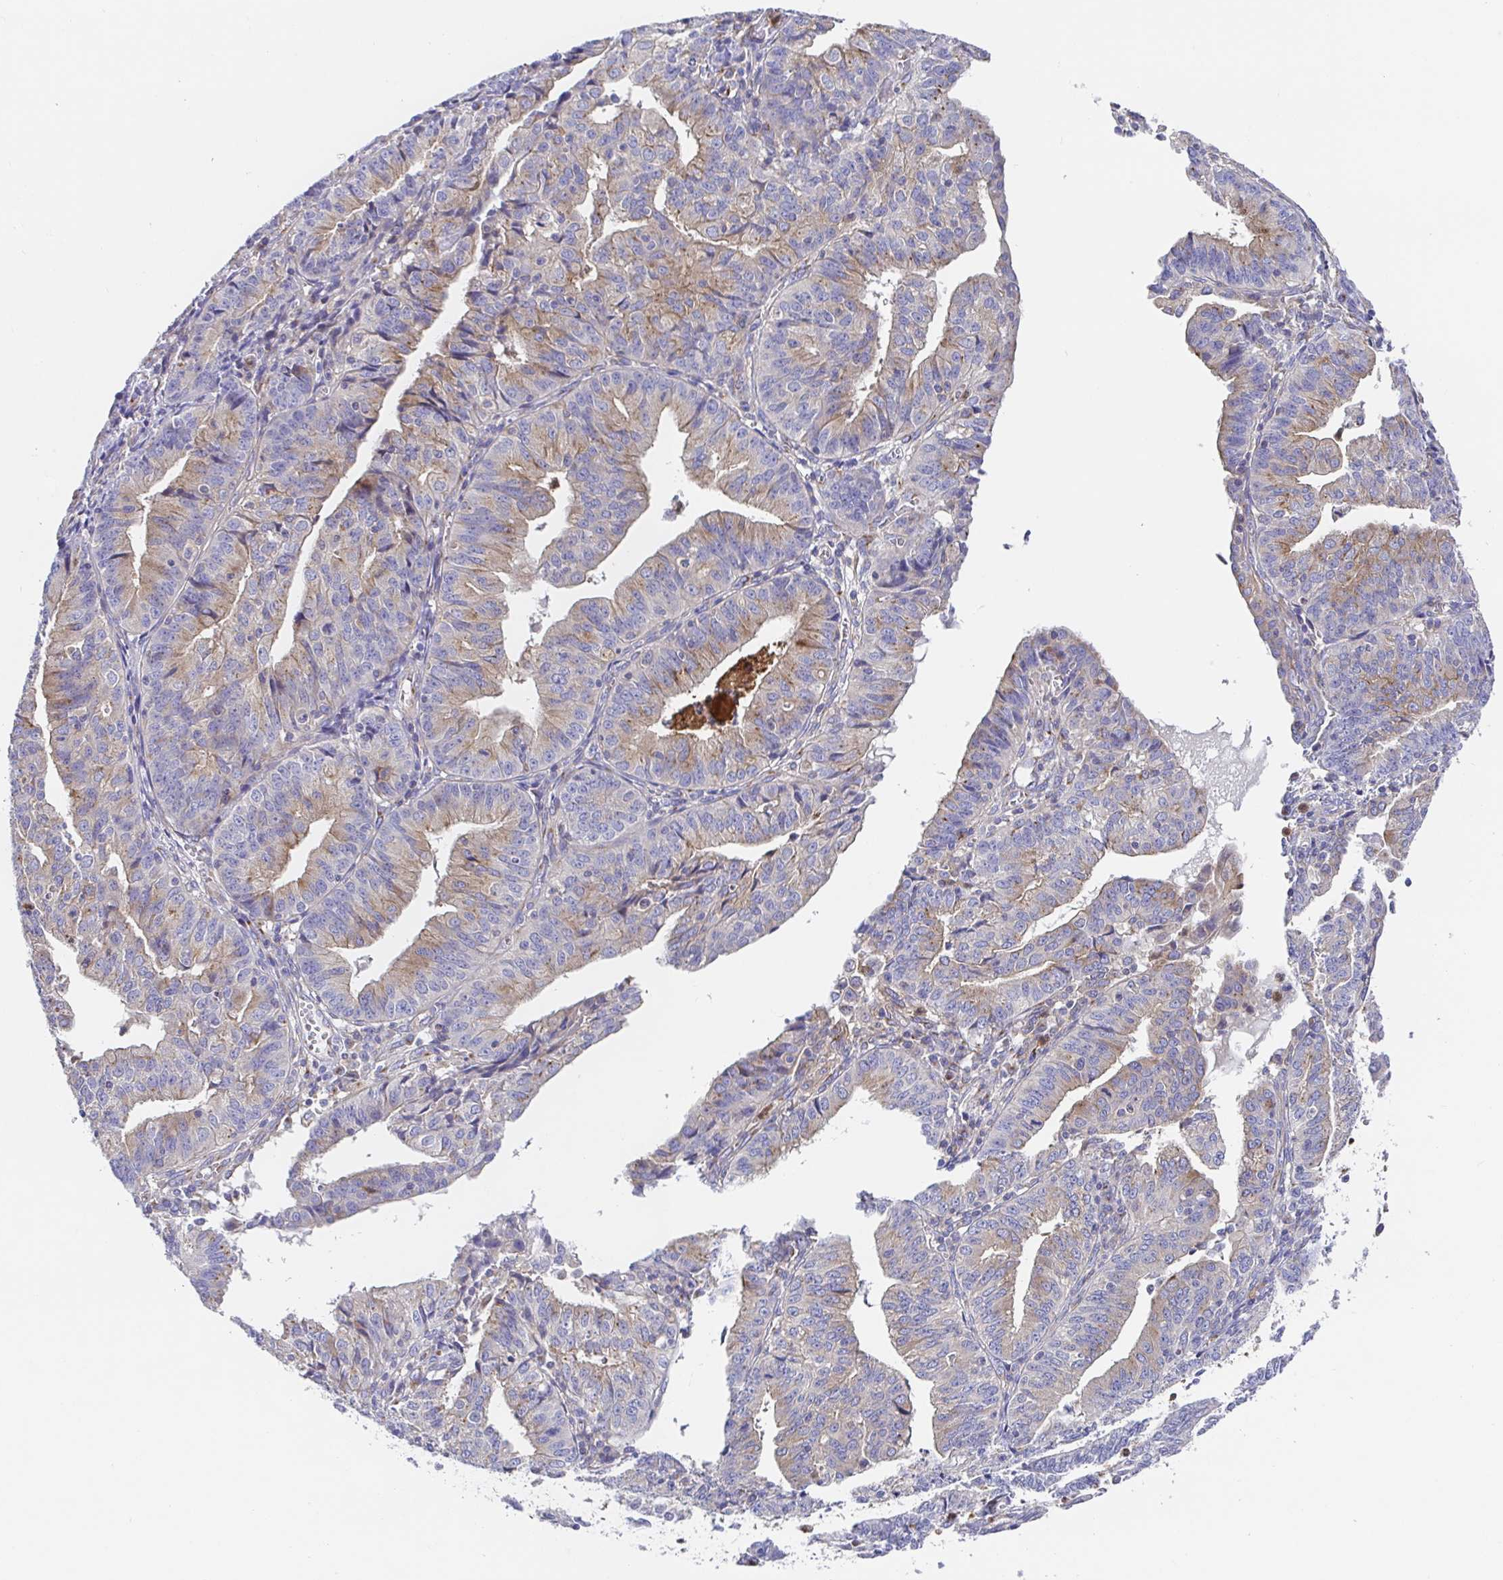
{"staining": {"intensity": "weak", "quantity": "25%-75%", "location": "cytoplasmic/membranous"}, "tissue": "endometrial cancer", "cell_type": "Tumor cells", "image_type": "cancer", "snomed": [{"axis": "morphology", "description": "Adenocarcinoma, NOS"}, {"axis": "topography", "description": "Endometrium"}], "caption": "This is a micrograph of immunohistochemistry staining of endometrial adenocarcinoma, which shows weak expression in the cytoplasmic/membranous of tumor cells.", "gene": "GOLGA1", "patient": {"sex": "female", "age": 56}}